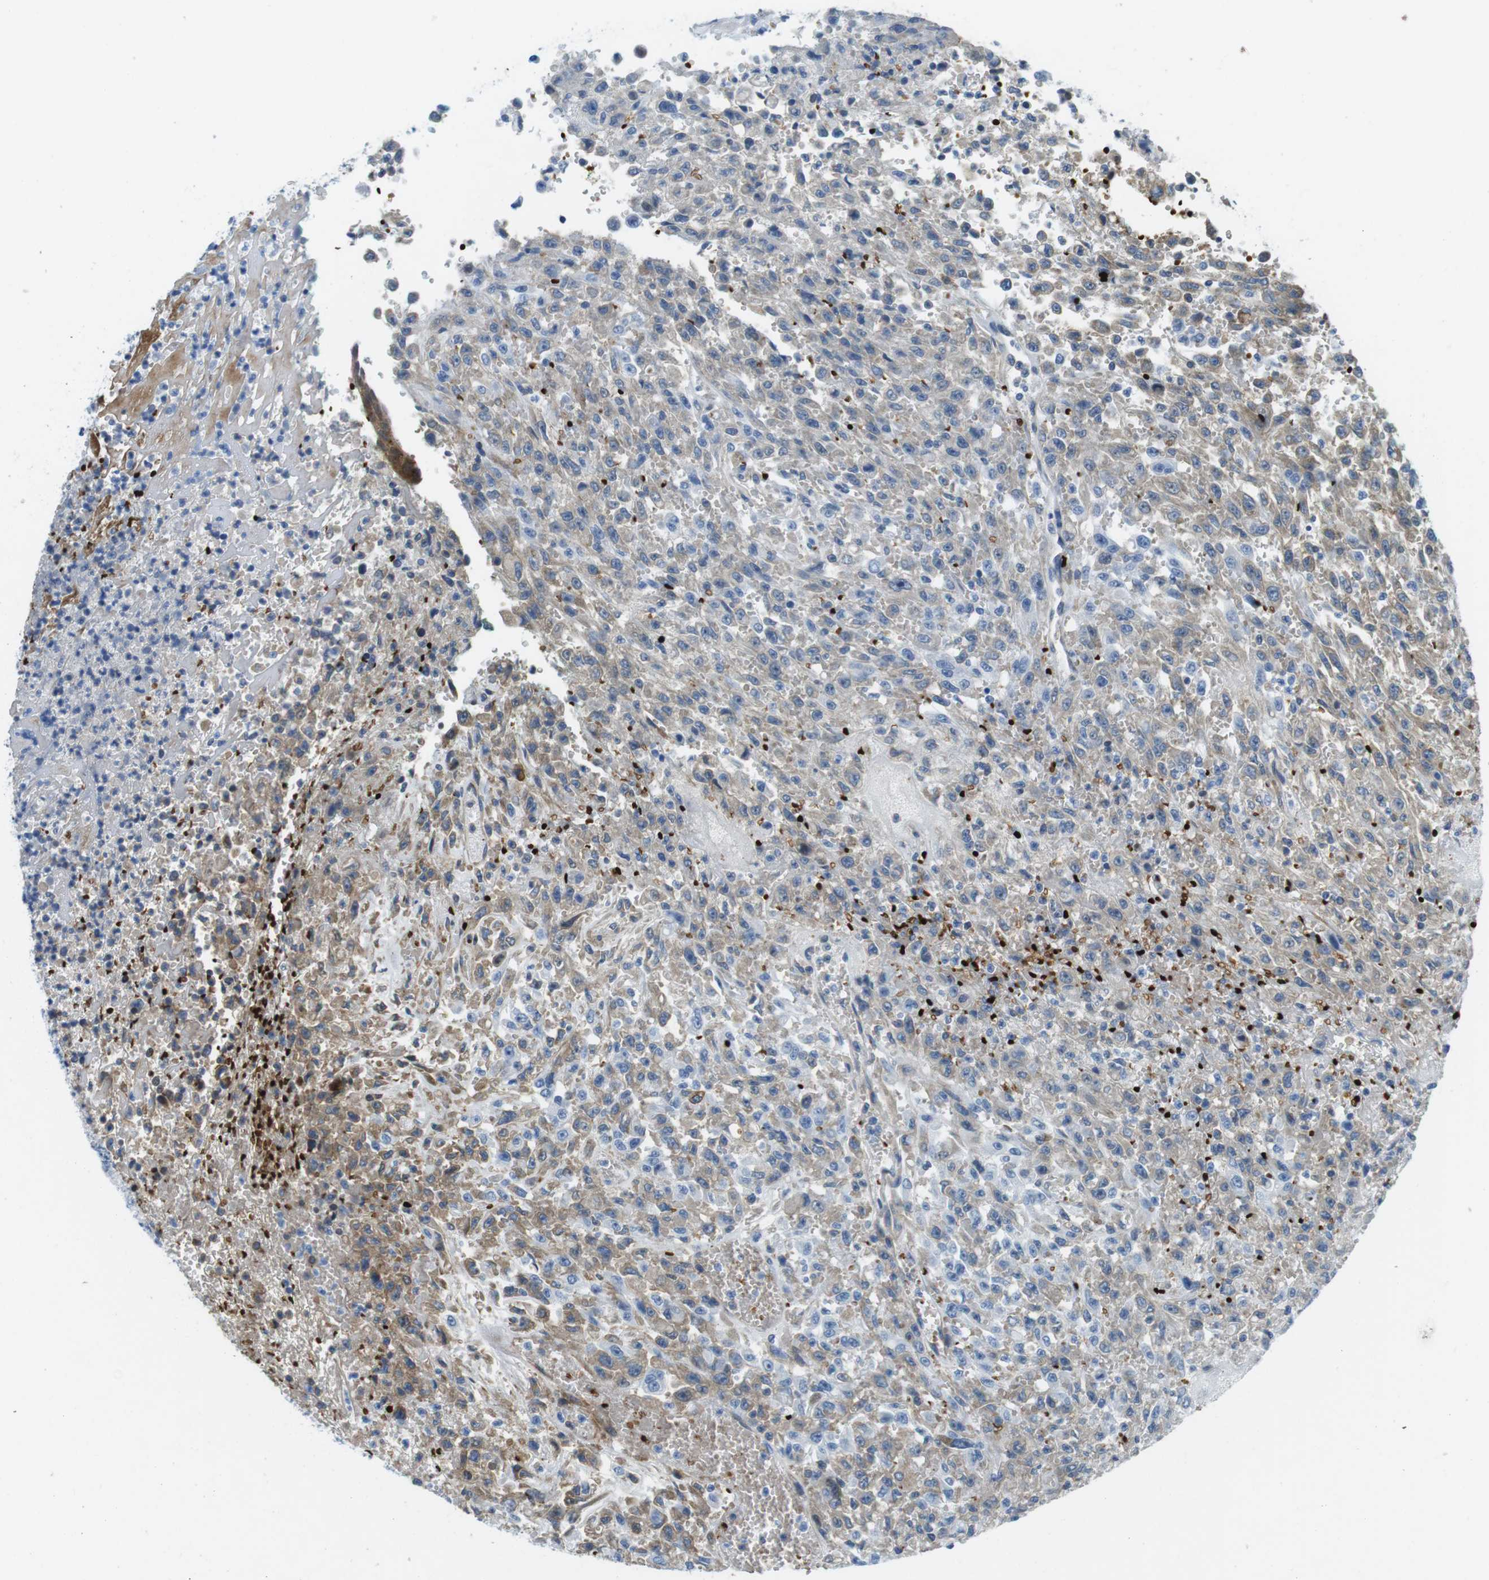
{"staining": {"intensity": "weak", "quantity": "25%-75%", "location": "cytoplasmic/membranous"}, "tissue": "urothelial cancer", "cell_type": "Tumor cells", "image_type": "cancer", "snomed": [{"axis": "morphology", "description": "Urothelial carcinoma, High grade"}, {"axis": "topography", "description": "Urinary bladder"}], "caption": "A brown stain highlights weak cytoplasmic/membranous staining of a protein in human high-grade urothelial carcinoma tumor cells.", "gene": "TFAP2C", "patient": {"sex": "male", "age": 46}}